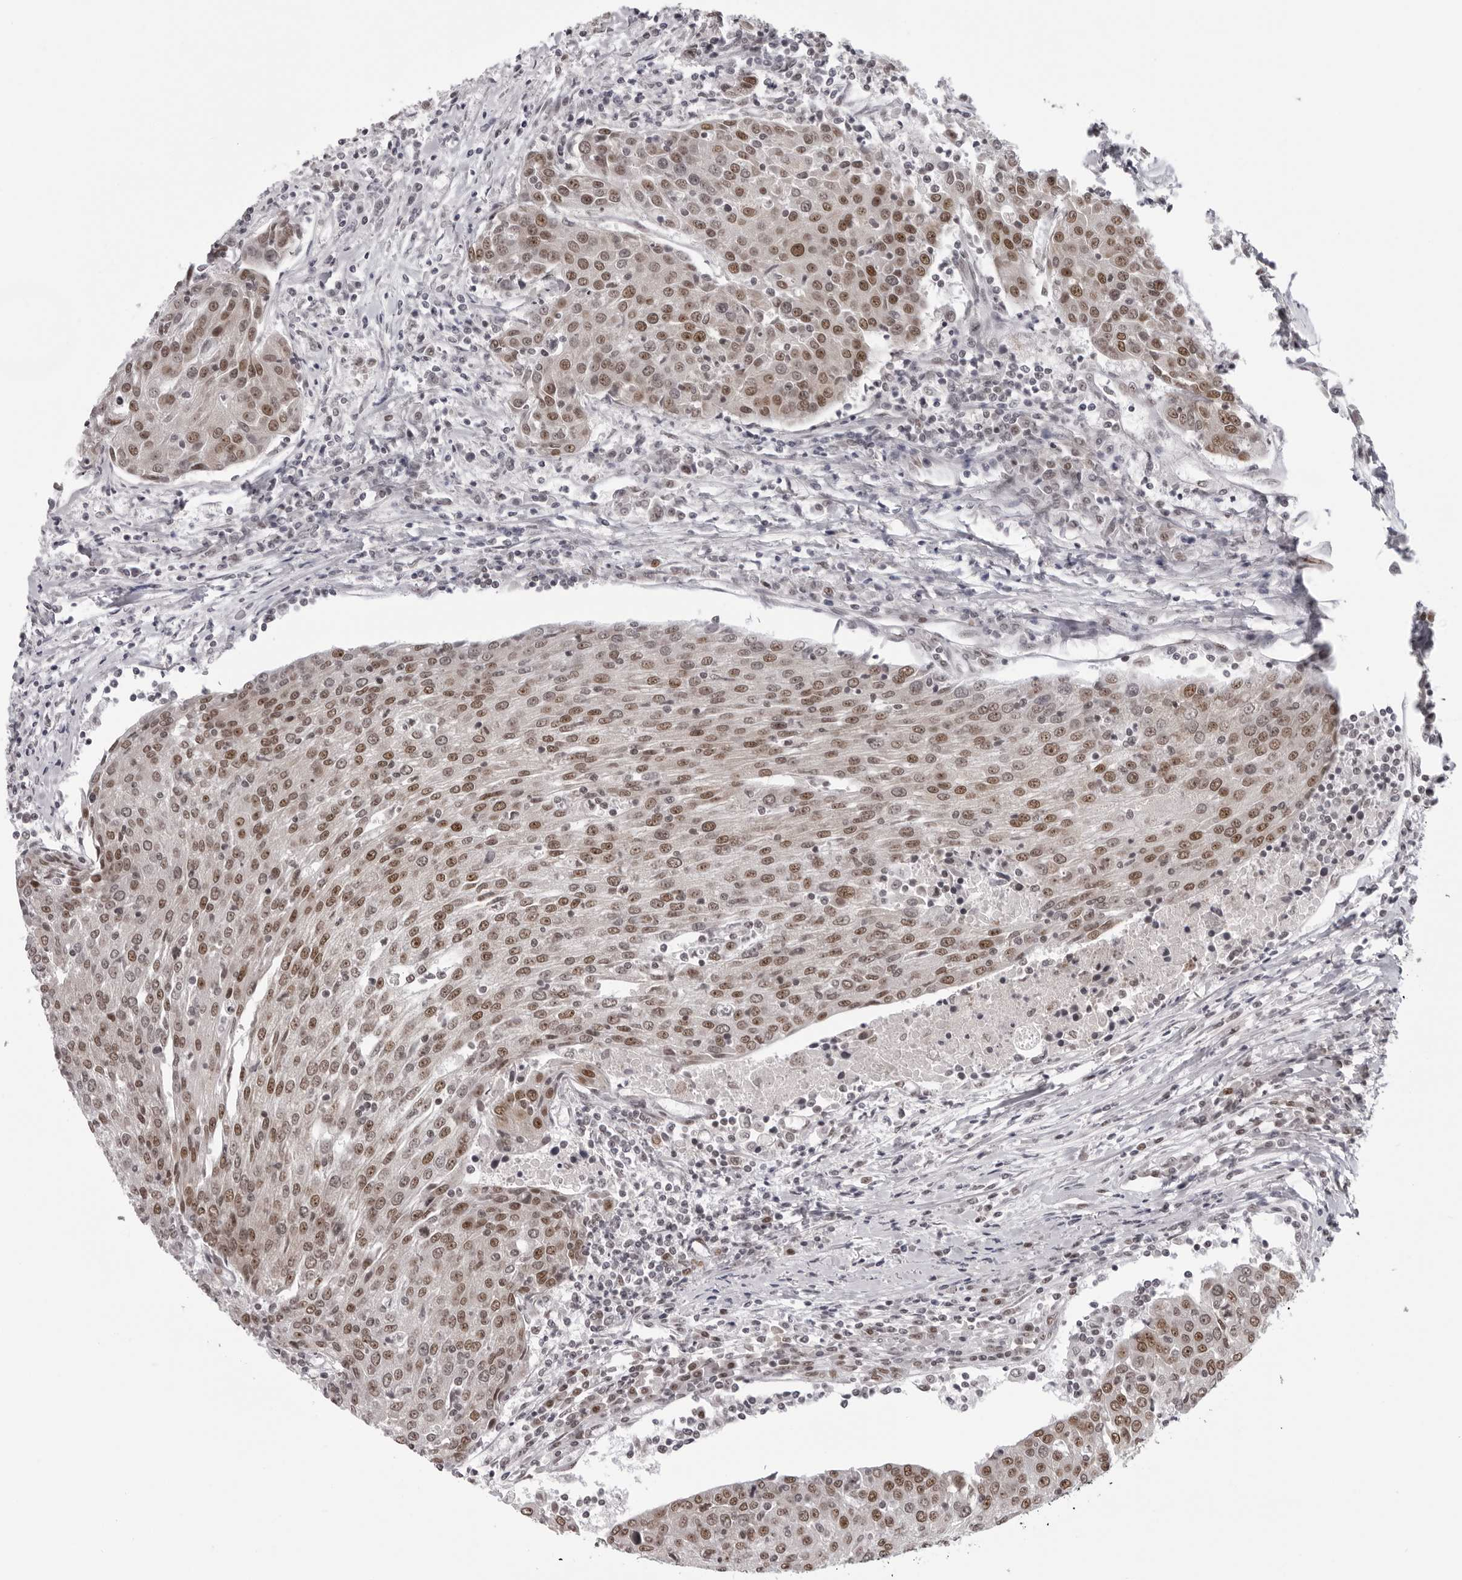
{"staining": {"intensity": "moderate", "quantity": ">75%", "location": "nuclear"}, "tissue": "urothelial cancer", "cell_type": "Tumor cells", "image_type": "cancer", "snomed": [{"axis": "morphology", "description": "Urothelial carcinoma, High grade"}, {"axis": "topography", "description": "Urinary bladder"}], "caption": "Immunohistochemical staining of urothelial carcinoma (high-grade) demonstrates medium levels of moderate nuclear positivity in approximately >75% of tumor cells. (Brightfield microscopy of DAB IHC at high magnification).", "gene": "HEXIM2", "patient": {"sex": "female", "age": 85}}